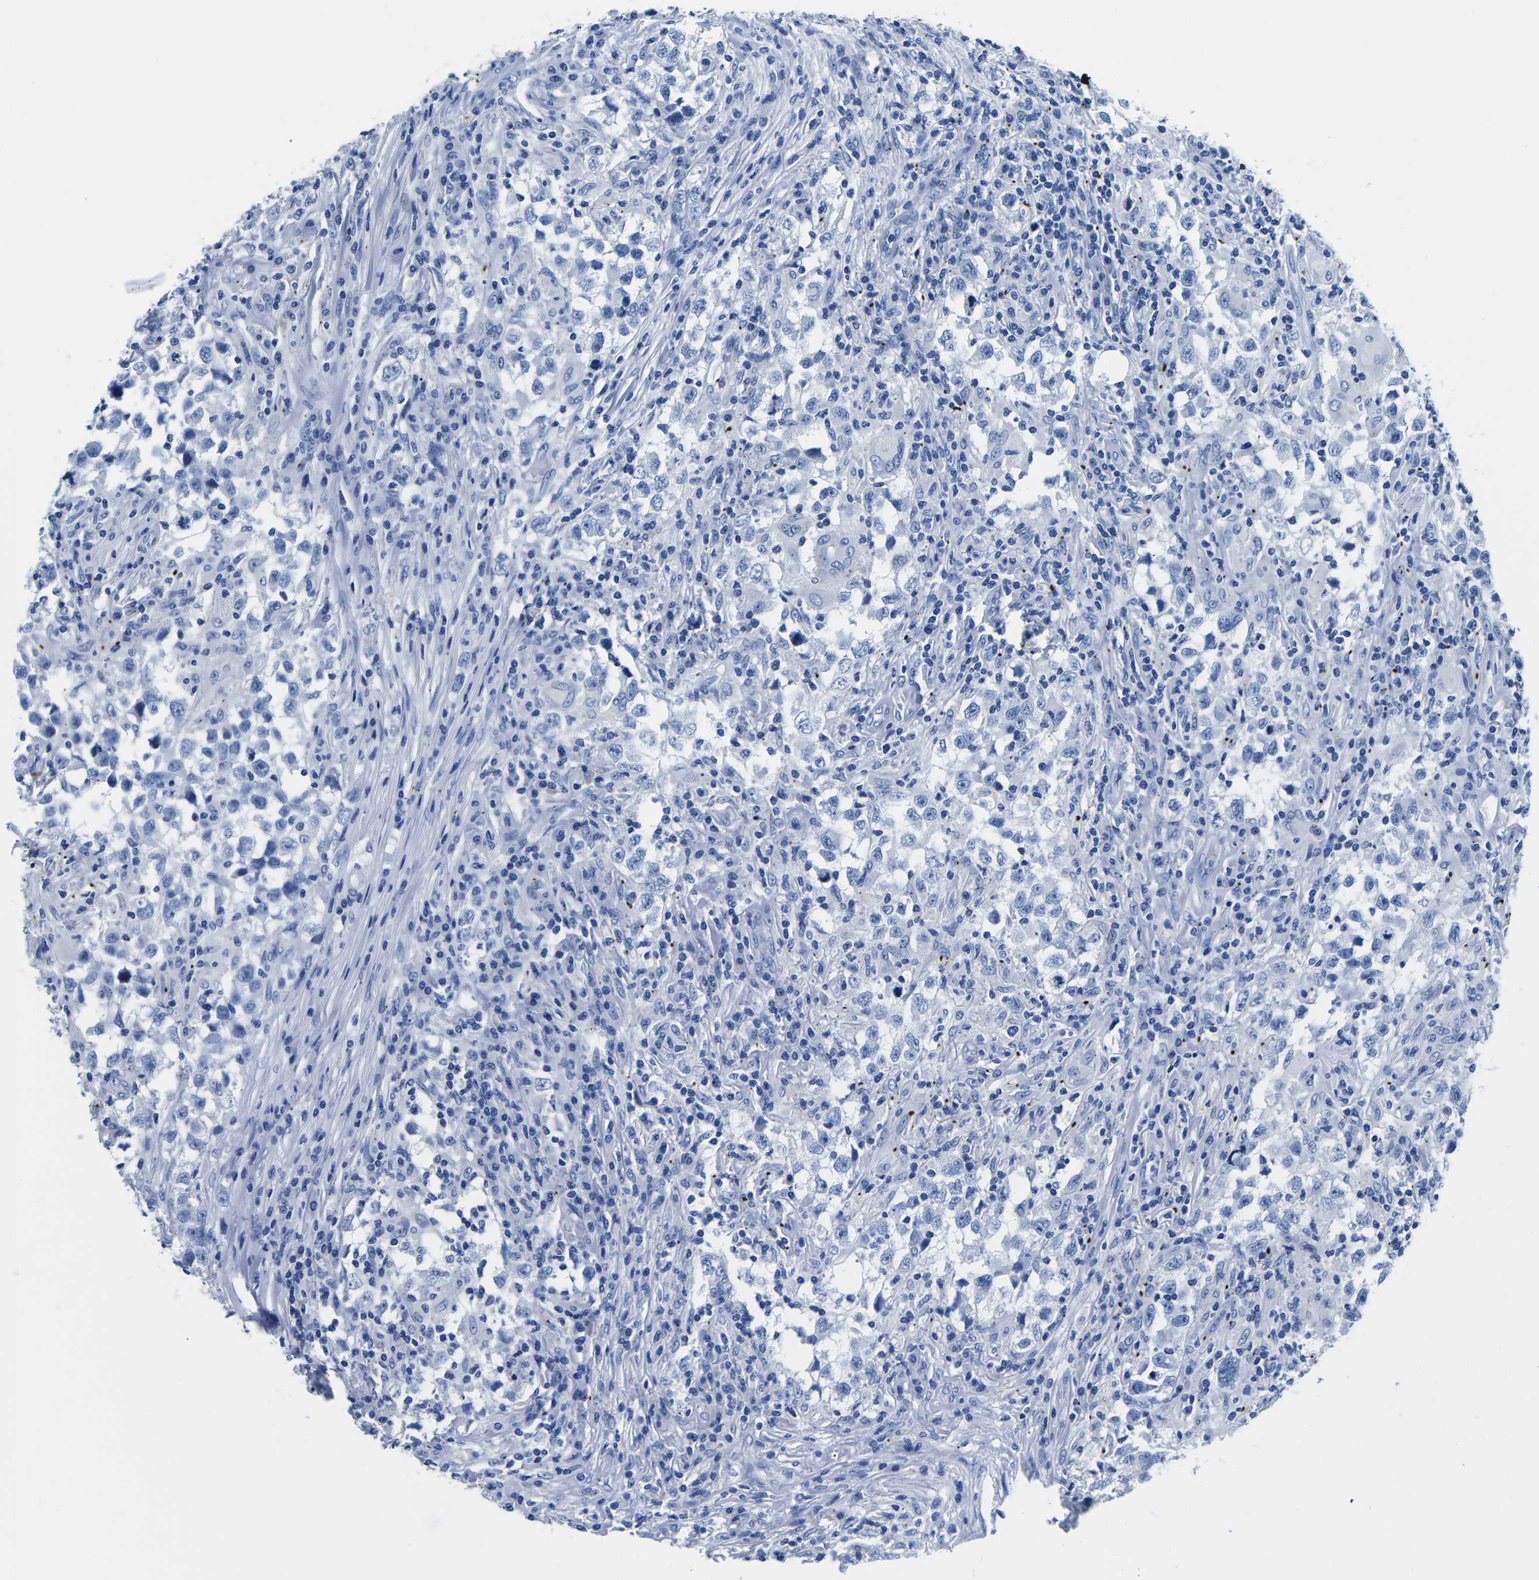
{"staining": {"intensity": "negative", "quantity": "none", "location": "none"}, "tissue": "testis cancer", "cell_type": "Tumor cells", "image_type": "cancer", "snomed": [{"axis": "morphology", "description": "Carcinoma, Embryonal, NOS"}, {"axis": "topography", "description": "Testis"}], "caption": "Histopathology image shows no protein positivity in tumor cells of testis embryonal carcinoma tissue.", "gene": "CYP1A2", "patient": {"sex": "male", "age": 21}}